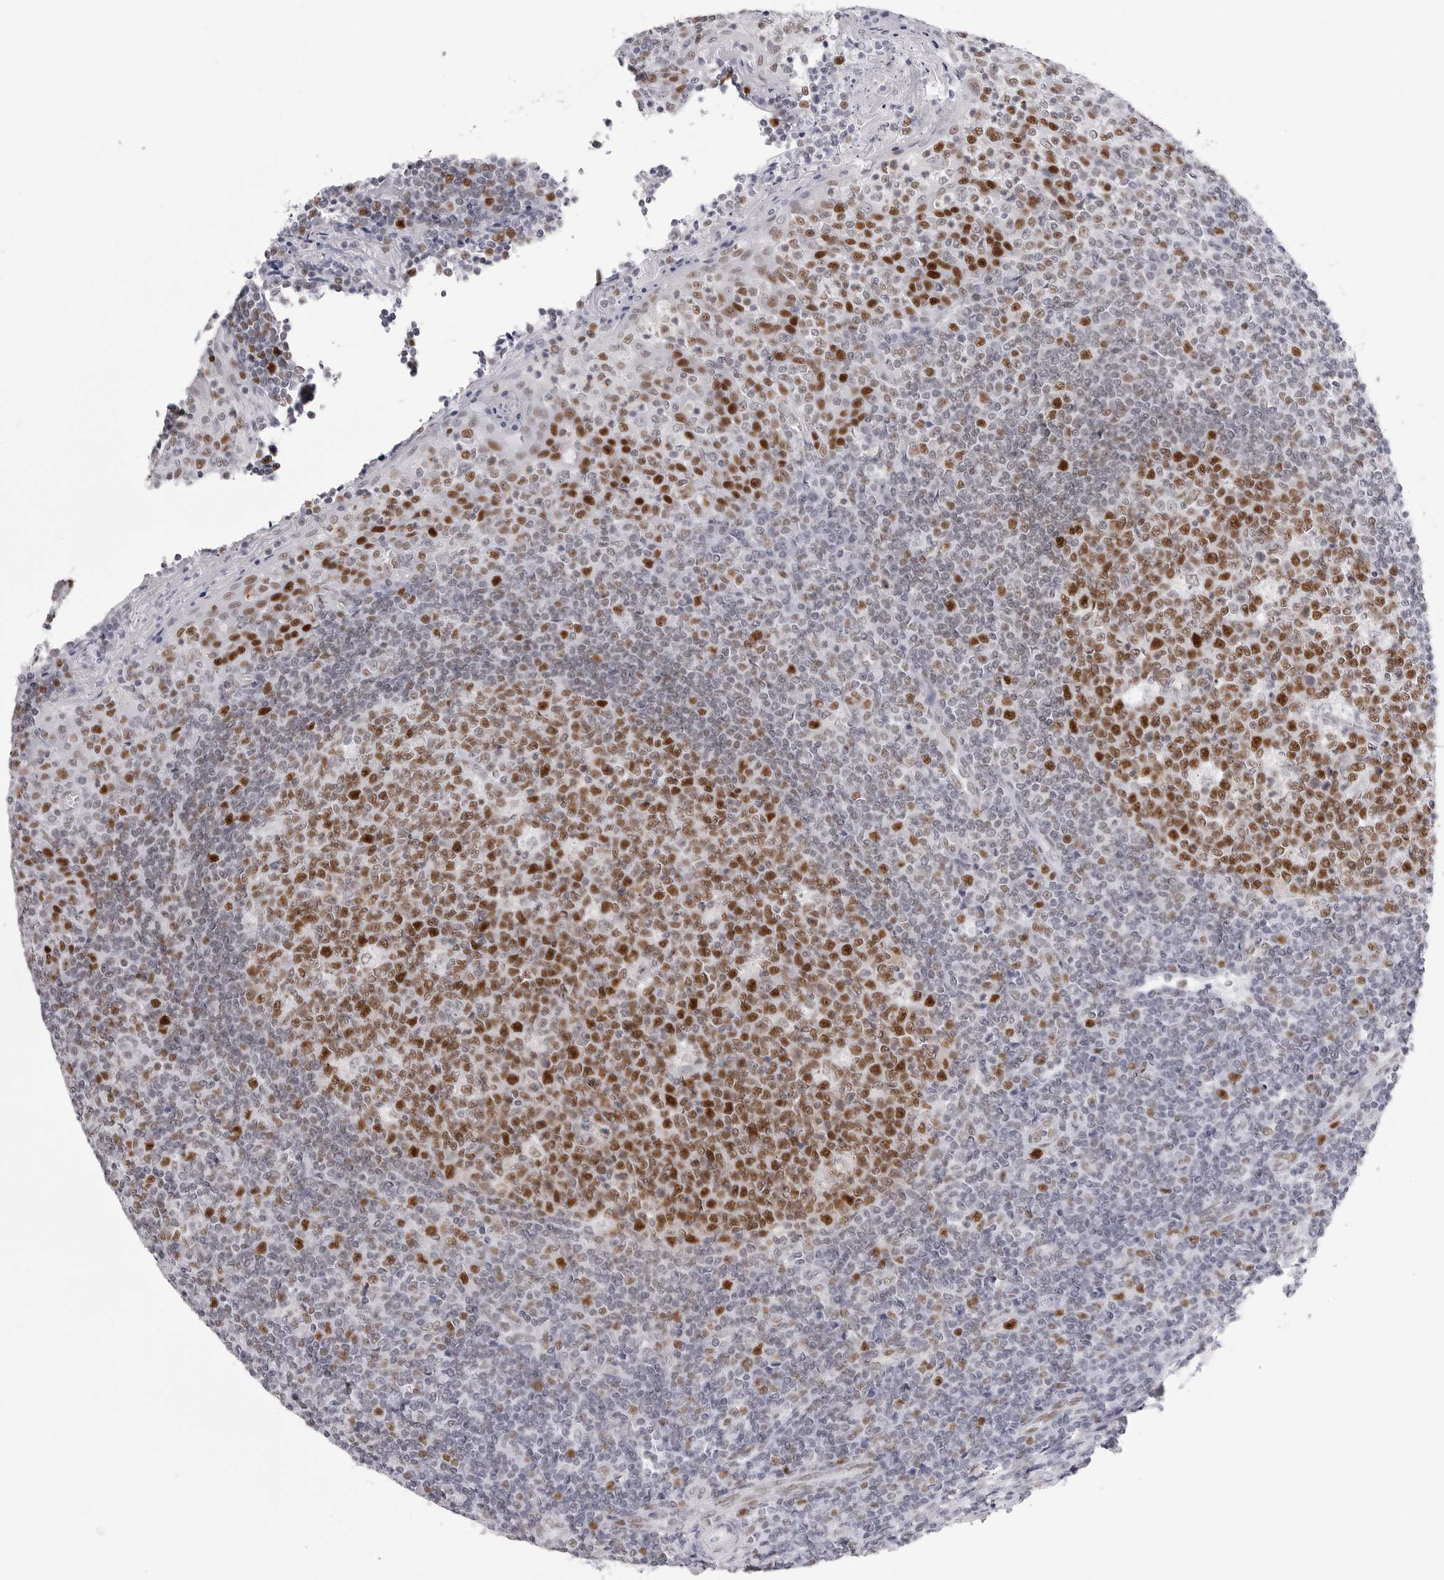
{"staining": {"intensity": "strong", "quantity": ">75%", "location": "nuclear"}, "tissue": "tonsil", "cell_type": "Germinal center cells", "image_type": "normal", "snomed": [{"axis": "morphology", "description": "Normal tissue, NOS"}, {"axis": "topography", "description": "Tonsil"}], "caption": "An immunohistochemistry histopathology image of benign tissue is shown. Protein staining in brown labels strong nuclear positivity in tonsil within germinal center cells.", "gene": "NASP", "patient": {"sex": "female", "age": 19}}